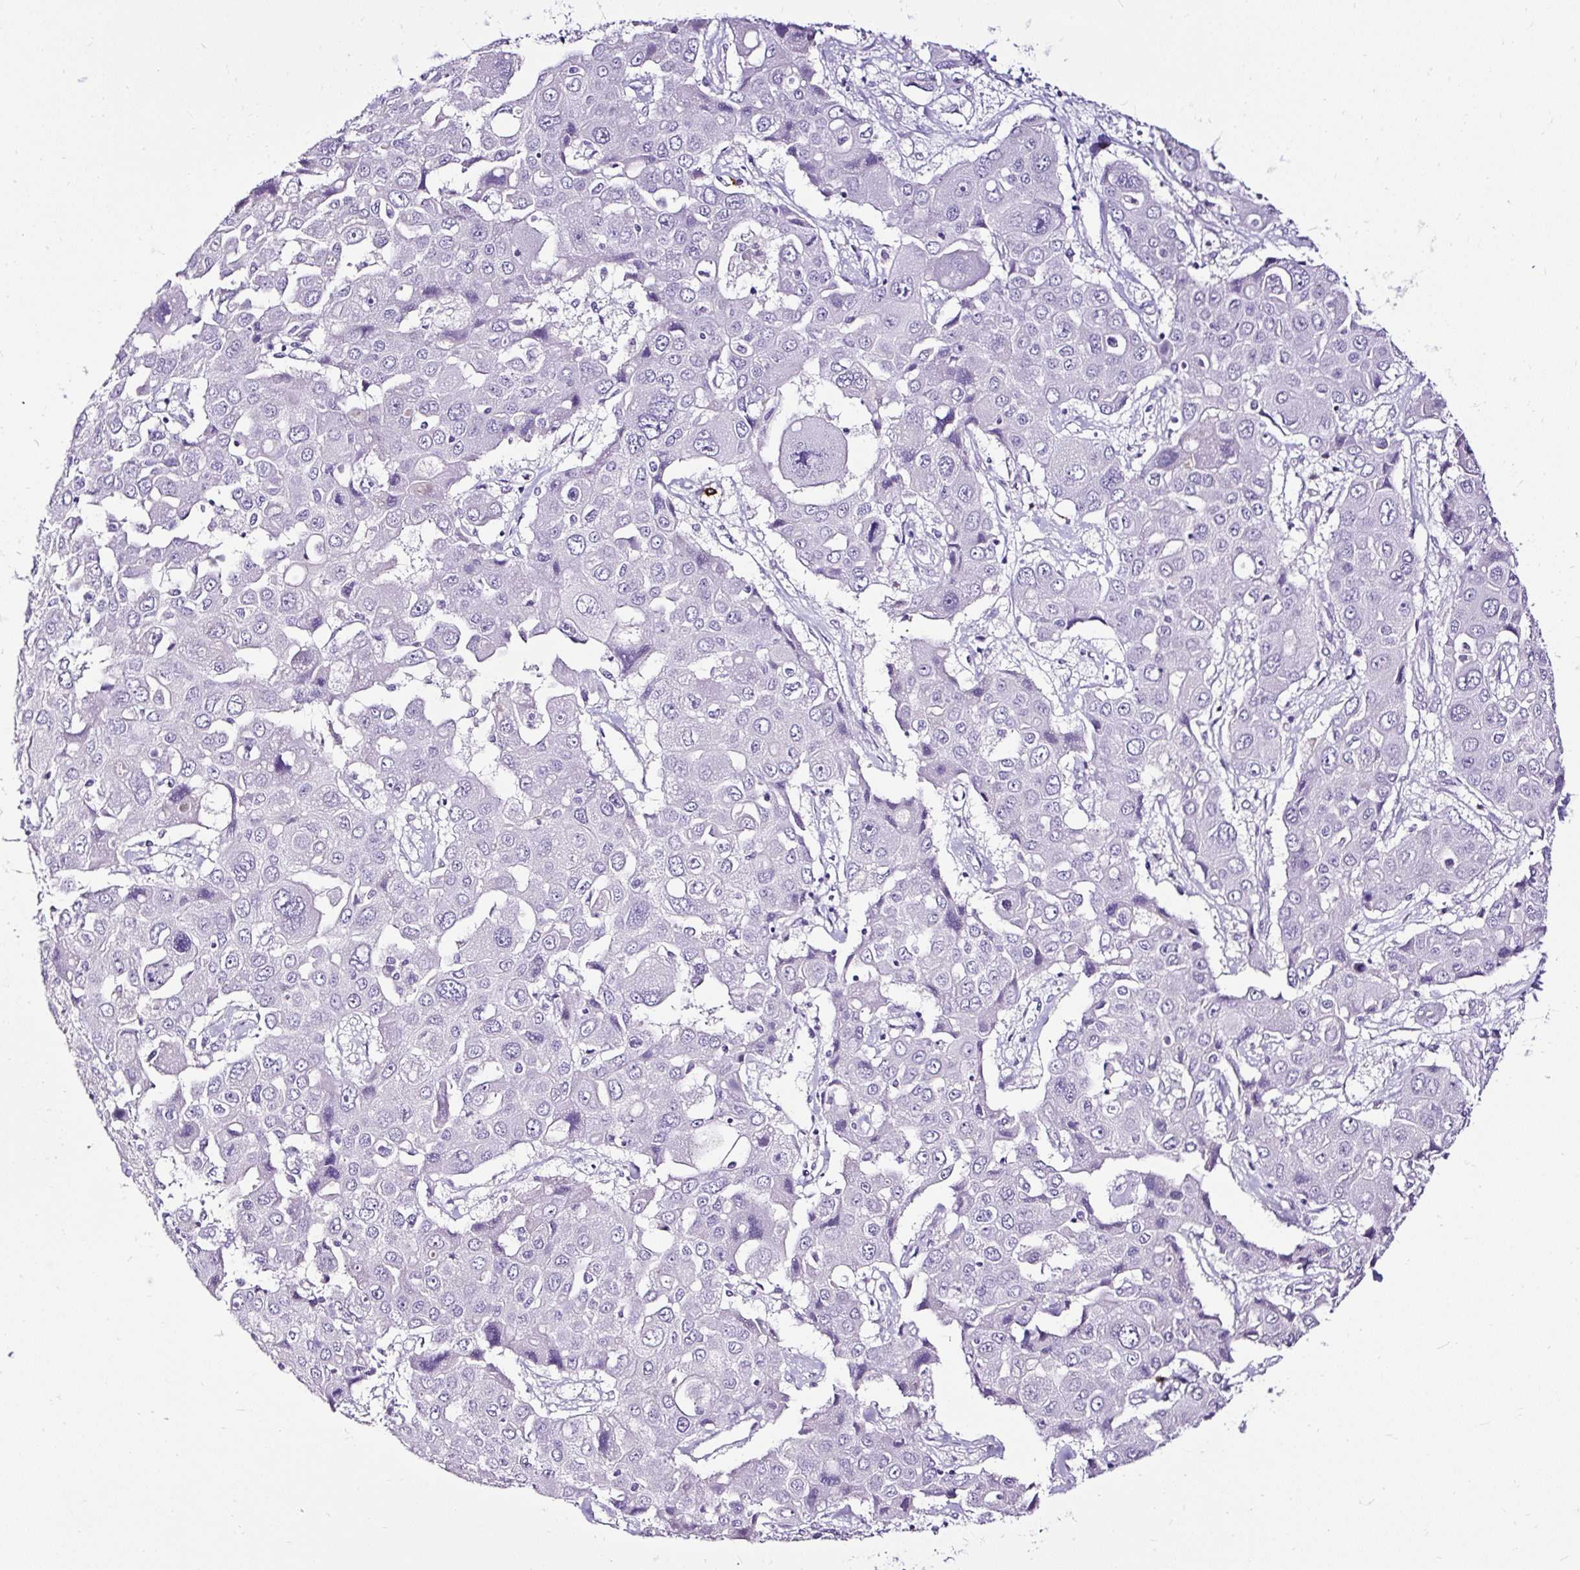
{"staining": {"intensity": "negative", "quantity": "none", "location": "none"}, "tissue": "liver cancer", "cell_type": "Tumor cells", "image_type": "cancer", "snomed": [{"axis": "morphology", "description": "Cholangiocarcinoma"}, {"axis": "topography", "description": "Liver"}], "caption": "There is no significant staining in tumor cells of cholangiocarcinoma (liver). The staining was performed using DAB to visualize the protein expression in brown, while the nuclei were stained in blue with hematoxylin (Magnification: 20x).", "gene": "SLC7A8", "patient": {"sex": "male", "age": 67}}